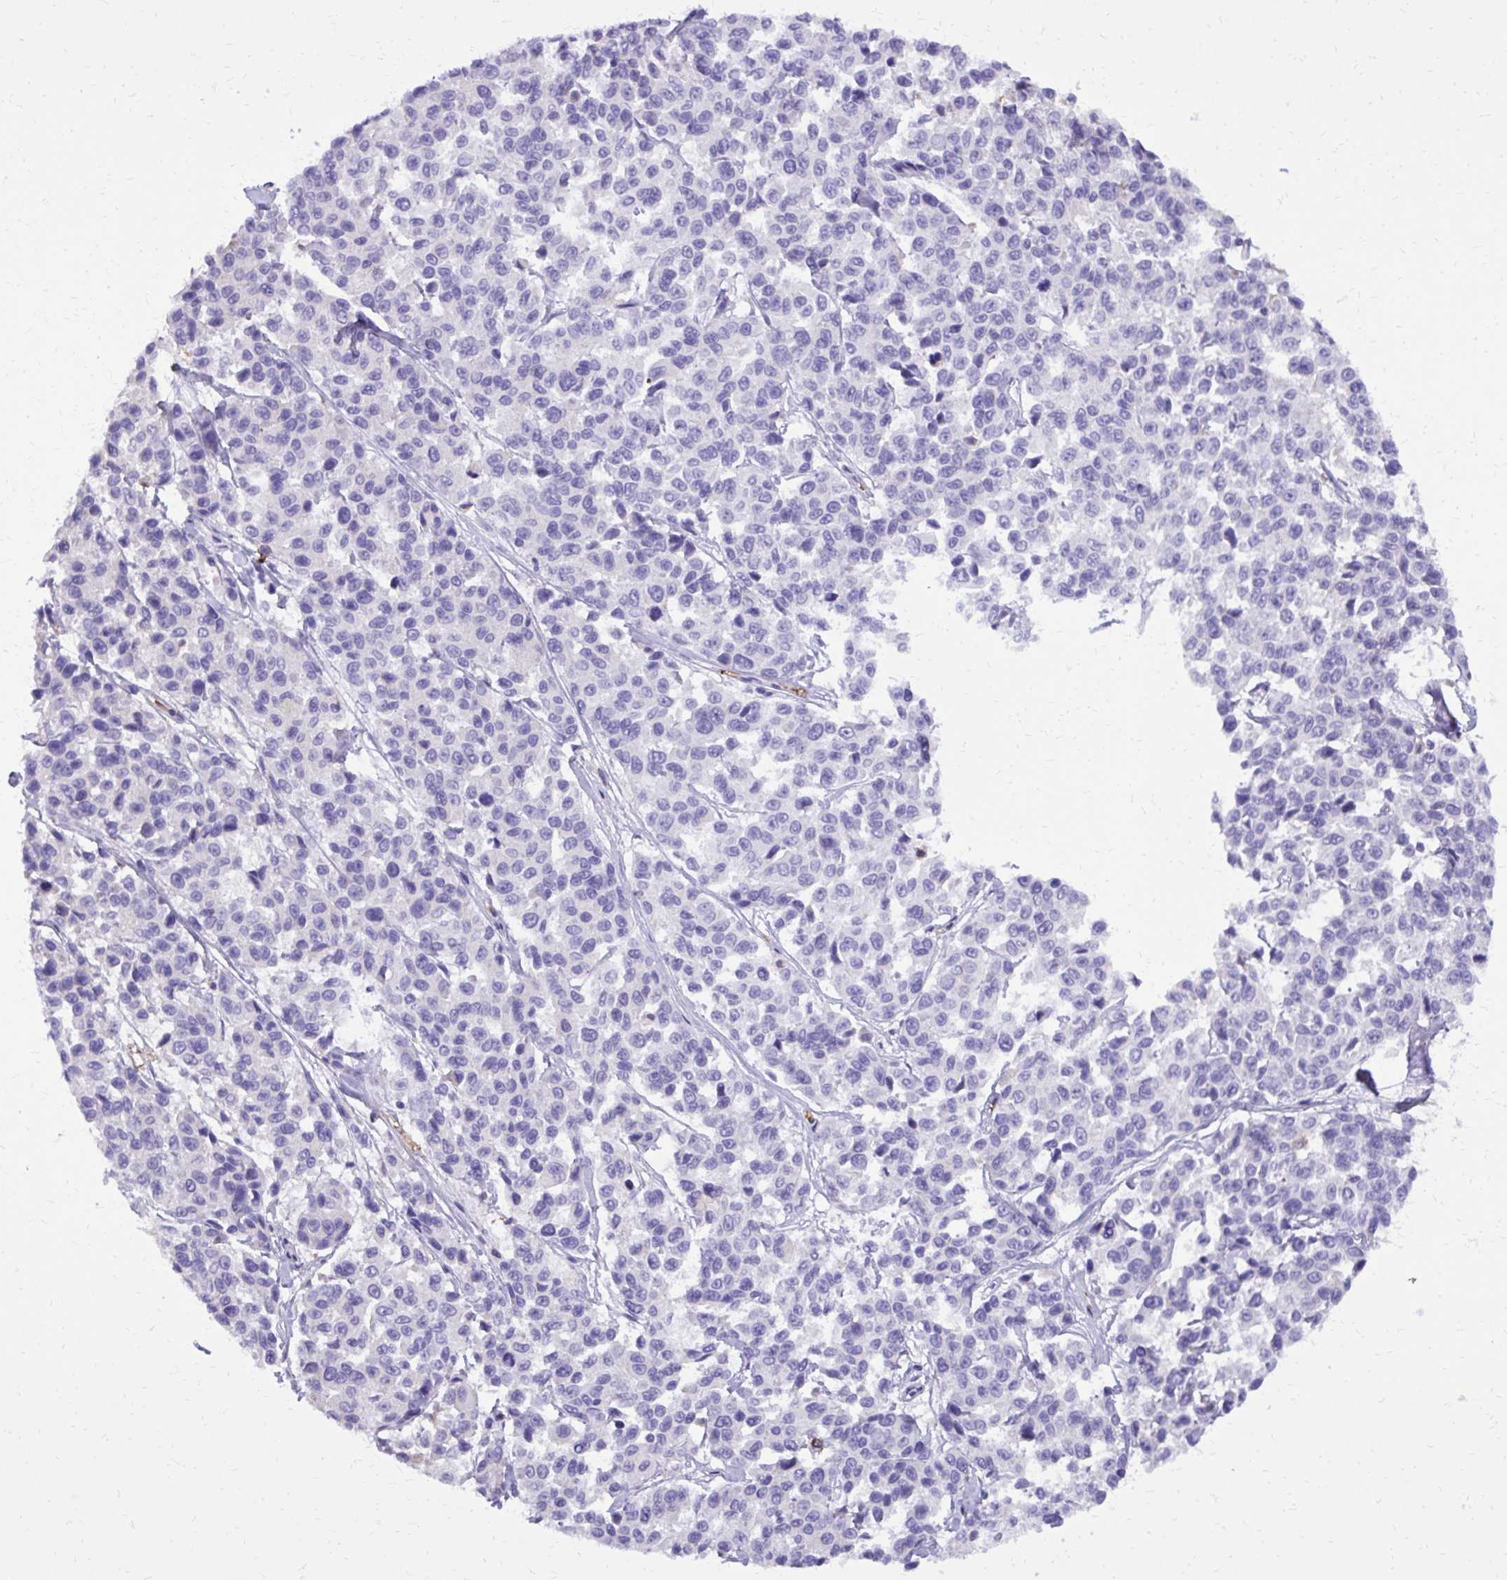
{"staining": {"intensity": "negative", "quantity": "none", "location": "none"}, "tissue": "melanoma", "cell_type": "Tumor cells", "image_type": "cancer", "snomed": [{"axis": "morphology", "description": "Malignant melanoma, NOS"}, {"axis": "topography", "description": "Skin"}], "caption": "Histopathology image shows no significant protein expression in tumor cells of malignant melanoma. The staining is performed using DAB brown chromogen with nuclei counter-stained in using hematoxylin.", "gene": "CAT", "patient": {"sex": "female", "age": 66}}